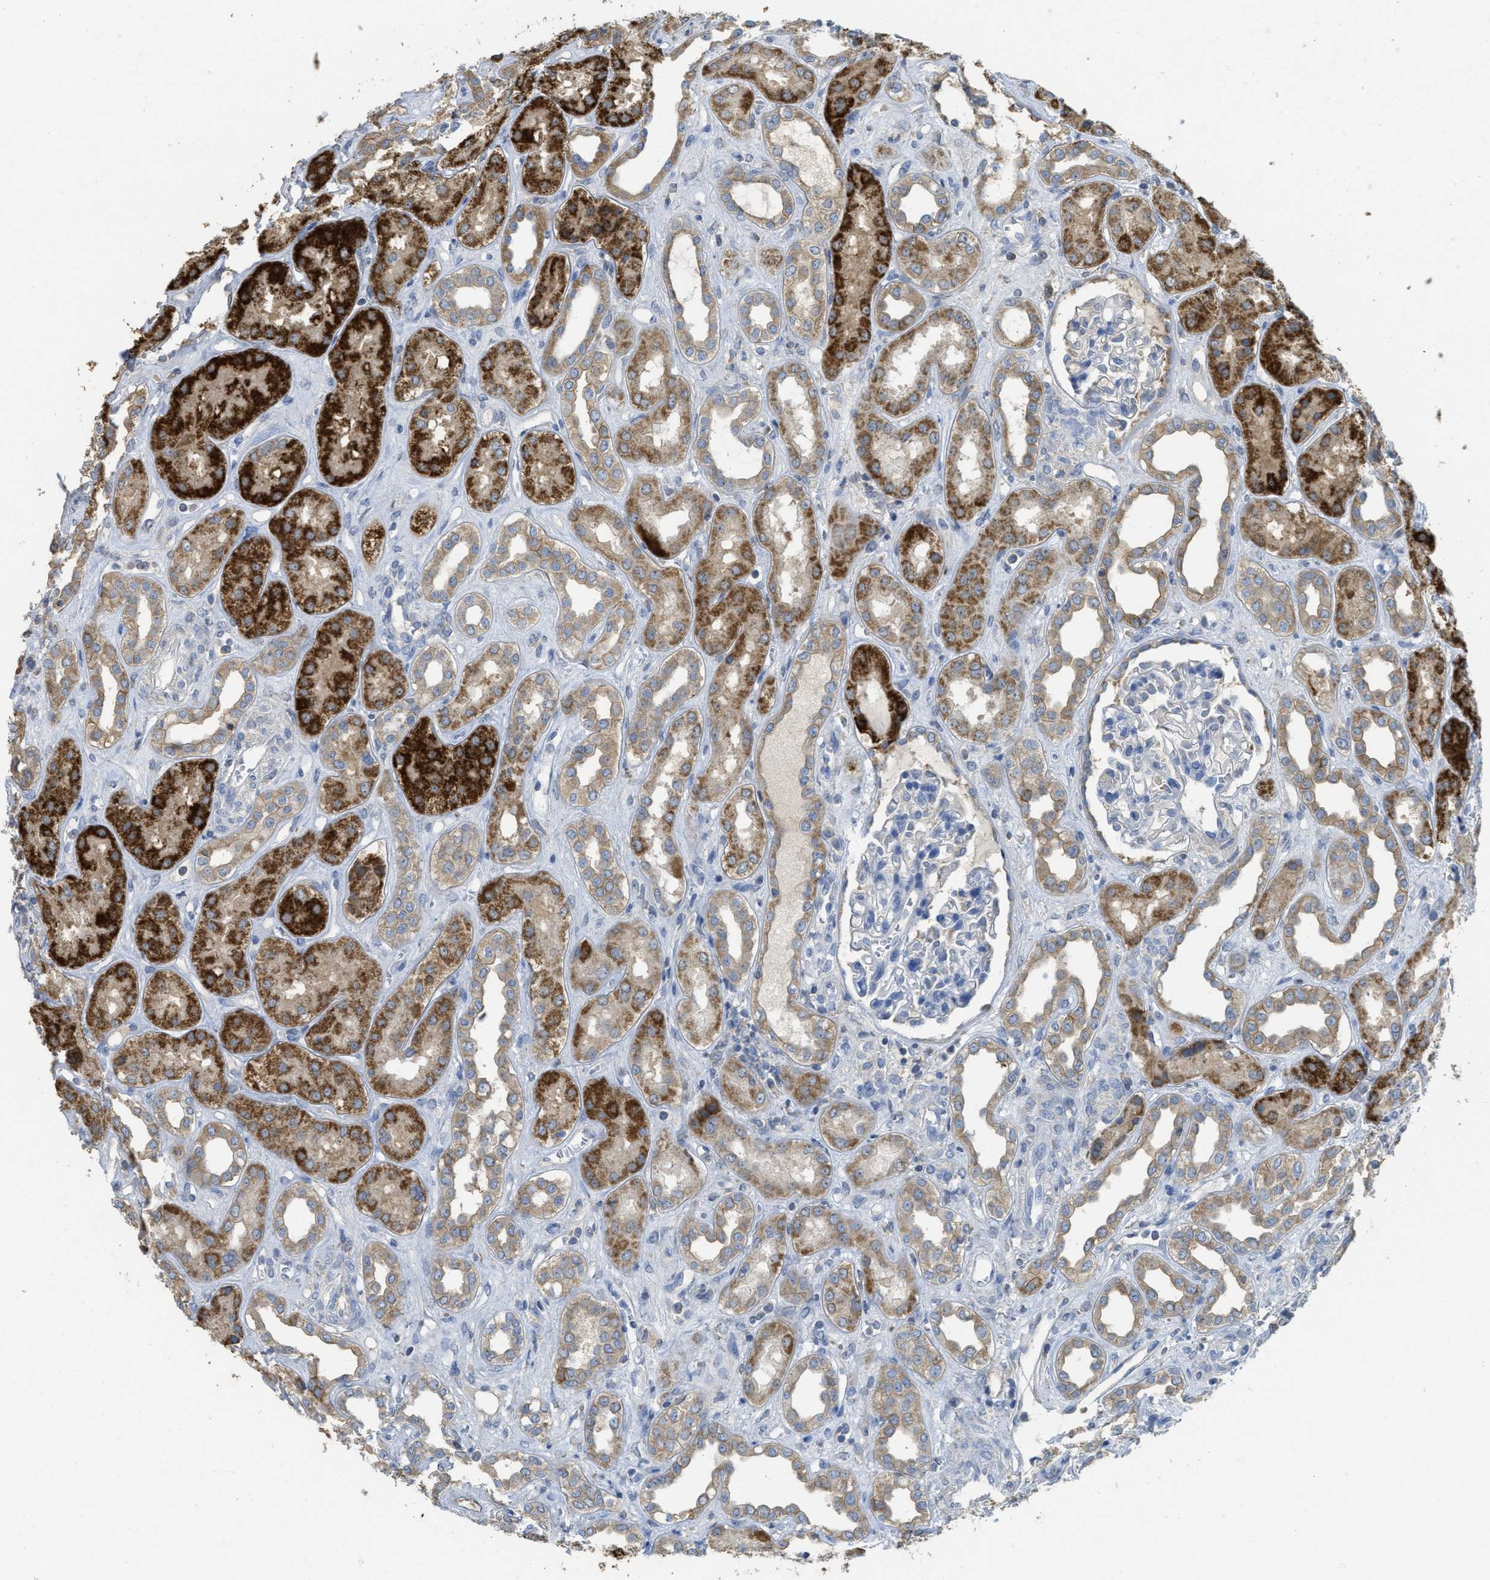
{"staining": {"intensity": "negative", "quantity": "none", "location": "none"}, "tissue": "kidney", "cell_type": "Cells in glomeruli", "image_type": "normal", "snomed": [{"axis": "morphology", "description": "Normal tissue, NOS"}, {"axis": "topography", "description": "Kidney"}], "caption": "Protein analysis of benign kidney reveals no significant positivity in cells in glomeruli.", "gene": "SFXN2", "patient": {"sex": "male", "age": 59}}